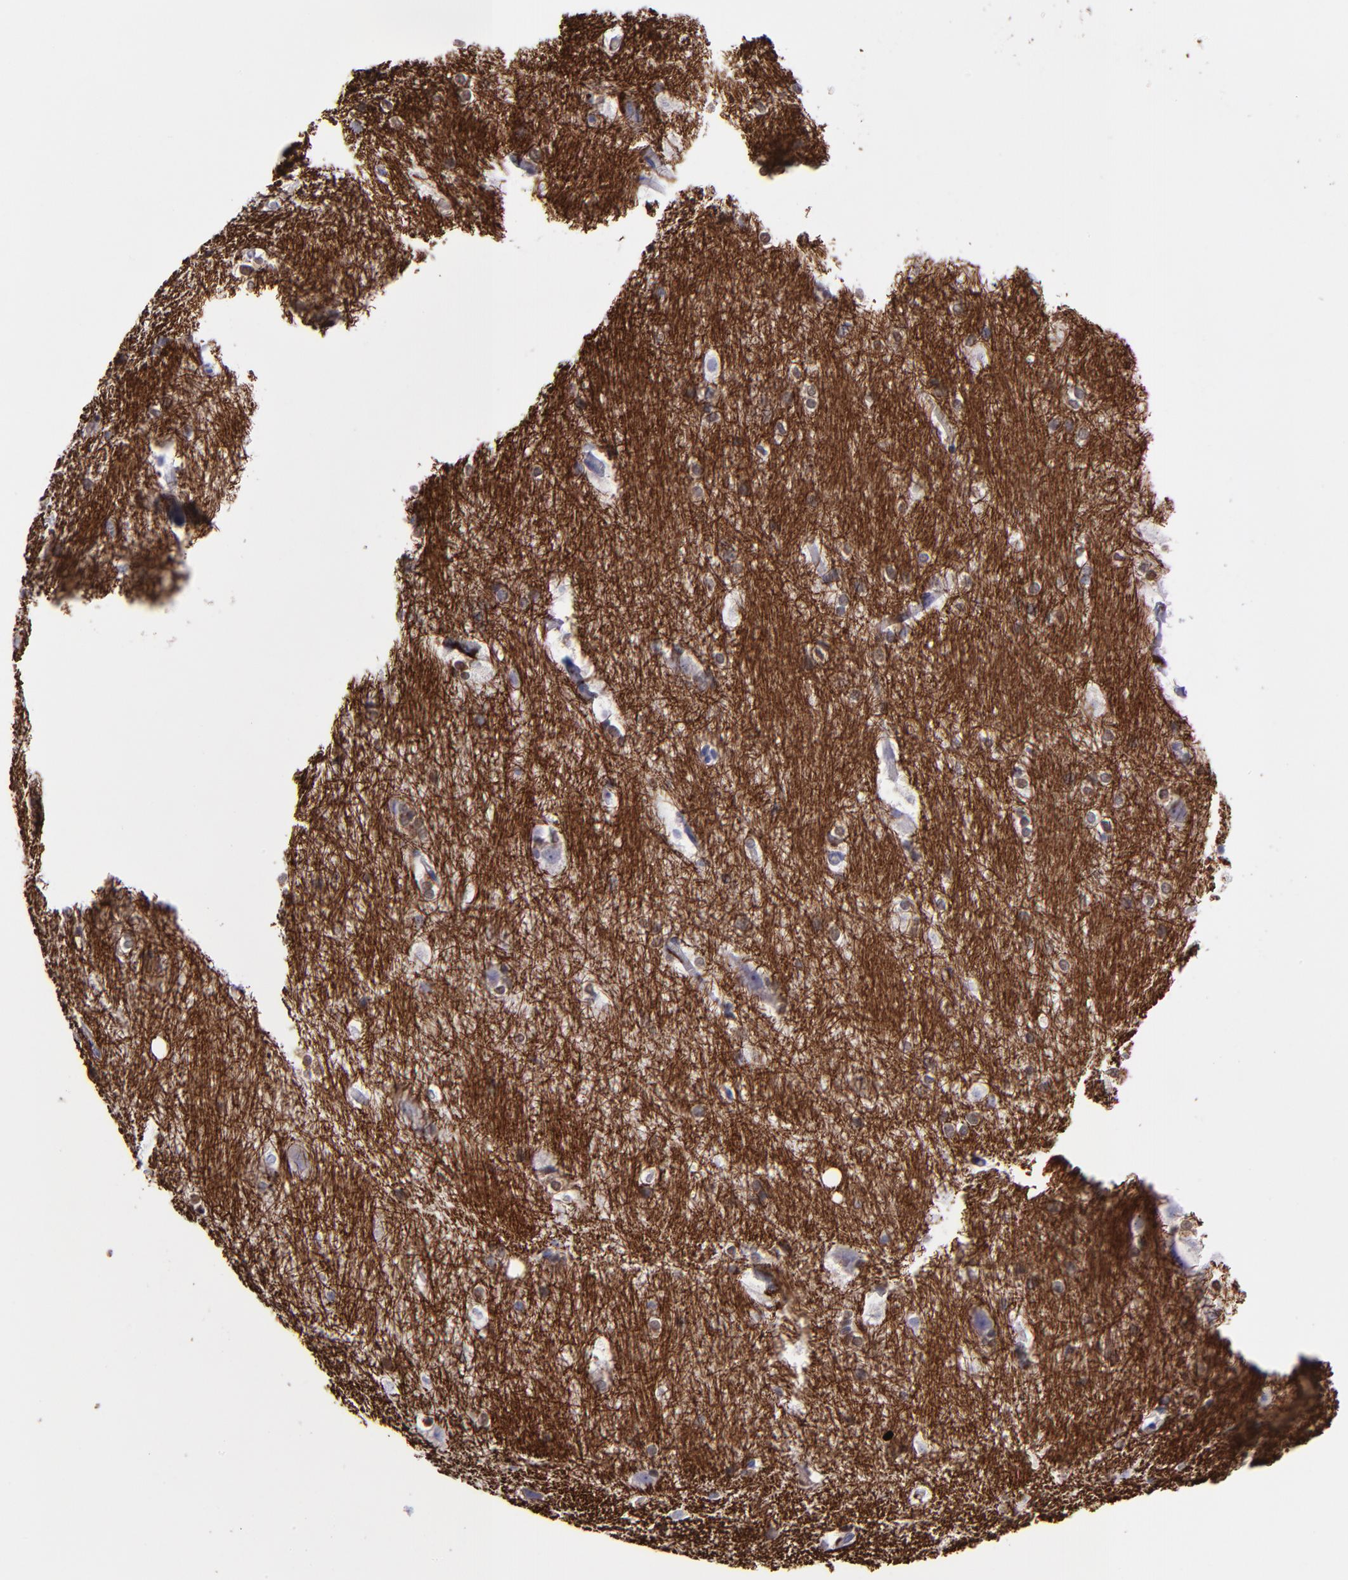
{"staining": {"intensity": "moderate", "quantity": "<25%", "location": "cytoplasmic/membranous"}, "tissue": "hippocampus", "cell_type": "Glial cells", "image_type": "normal", "snomed": [{"axis": "morphology", "description": "Normal tissue, NOS"}, {"axis": "topography", "description": "Hippocampus"}], "caption": "Hippocampus stained with a brown dye exhibits moderate cytoplasmic/membranous positive staining in approximately <25% of glial cells.", "gene": "CTSS", "patient": {"sex": "female", "age": 19}}